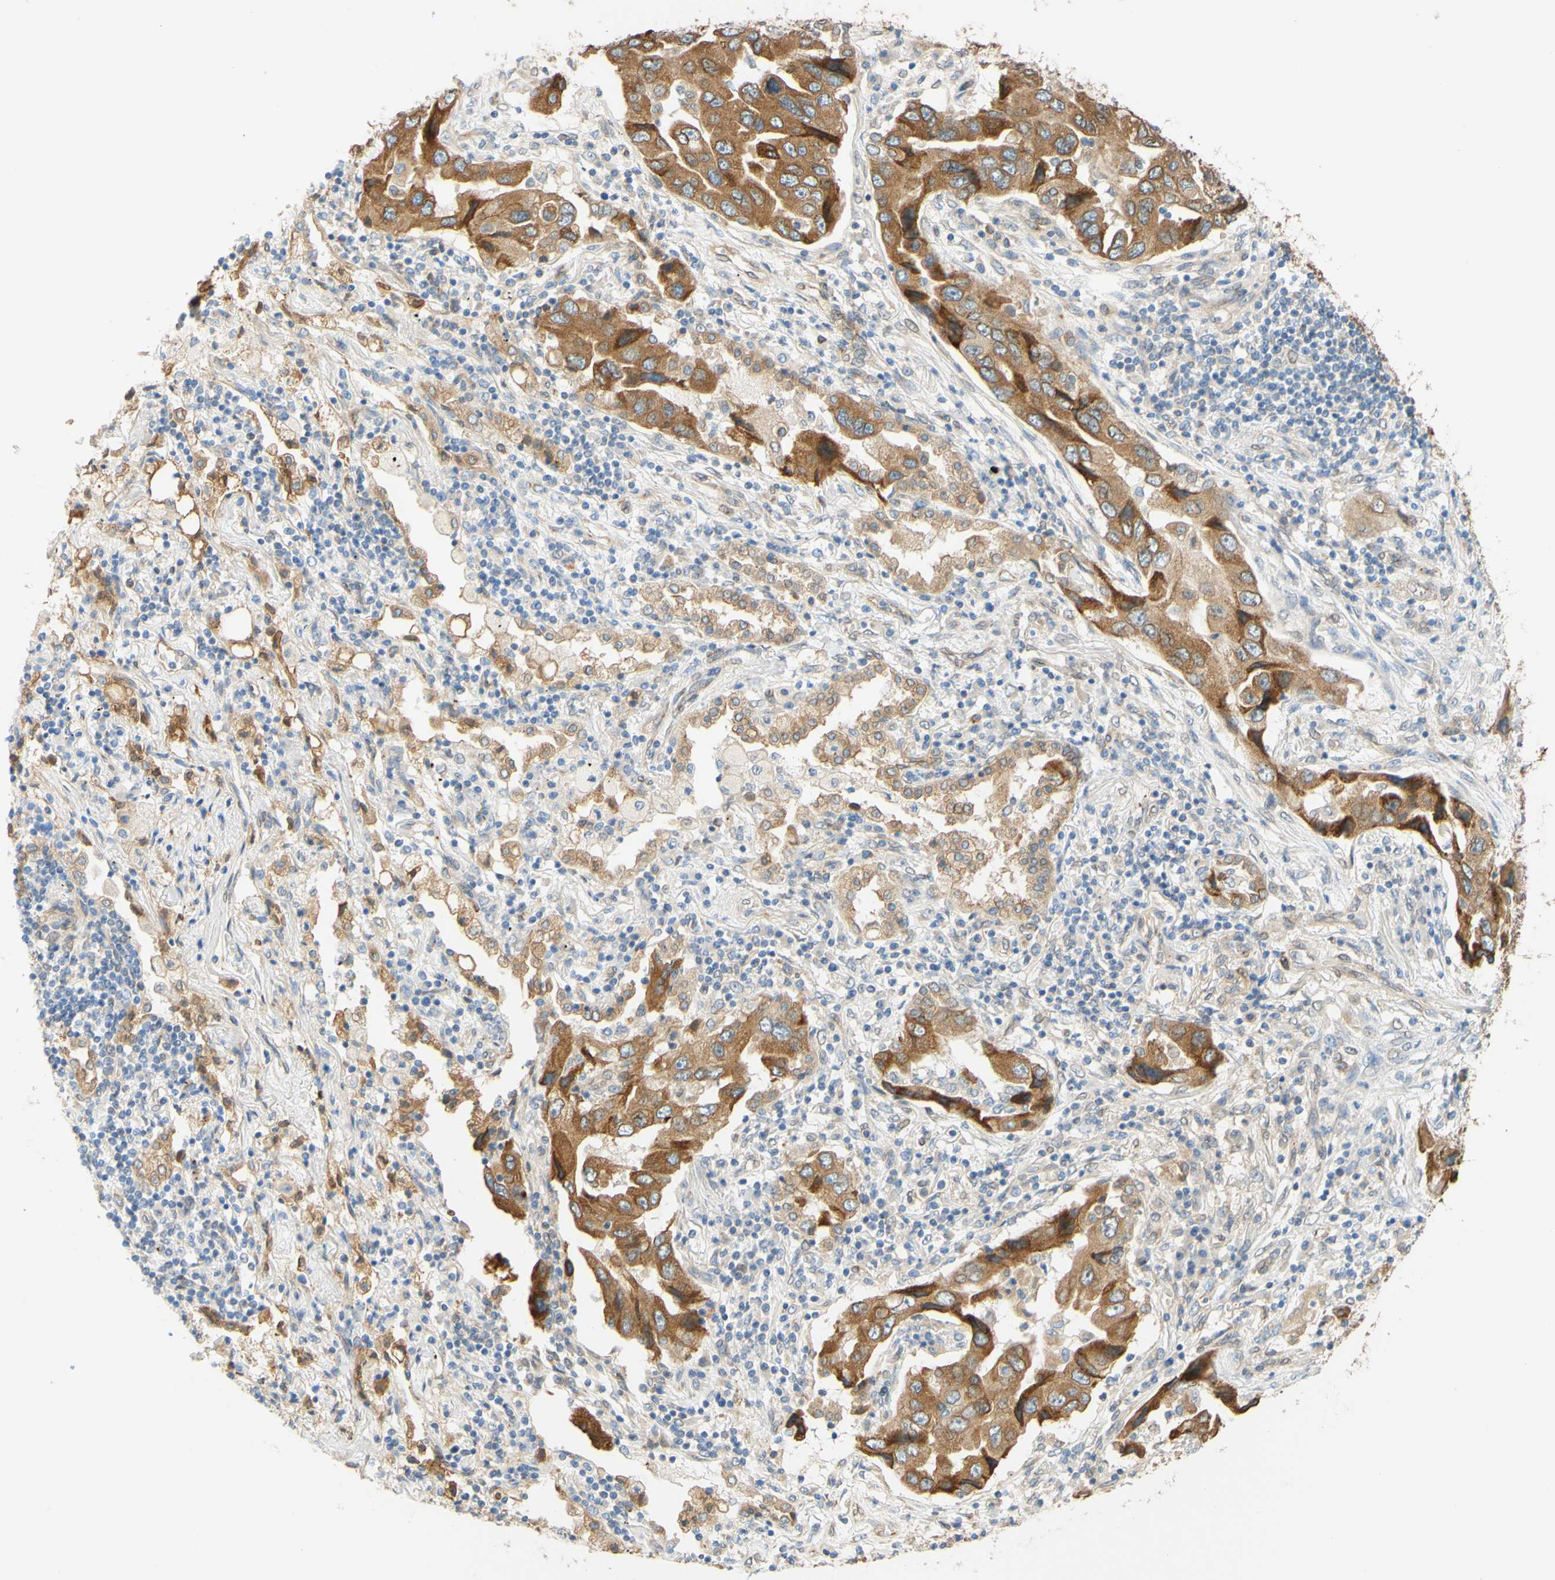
{"staining": {"intensity": "moderate", "quantity": ">75%", "location": "cytoplasmic/membranous"}, "tissue": "lung cancer", "cell_type": "Tumor cells", "image_type": "cancer", "snomed": [{"axis": "morphology", "description": "Adenocarcinoma, NOS"}, {"axis": "topography", "description": "Lung"}], "caption": "This is a micrograph of immunohistochemistry staining of lung cancer (adenocarcinoma), which shows moderate staining in the cytoplasmic/membranous of tumor cells.", "gene": "ENDOD1", "patient": {"sex": "female", "age": 65}}